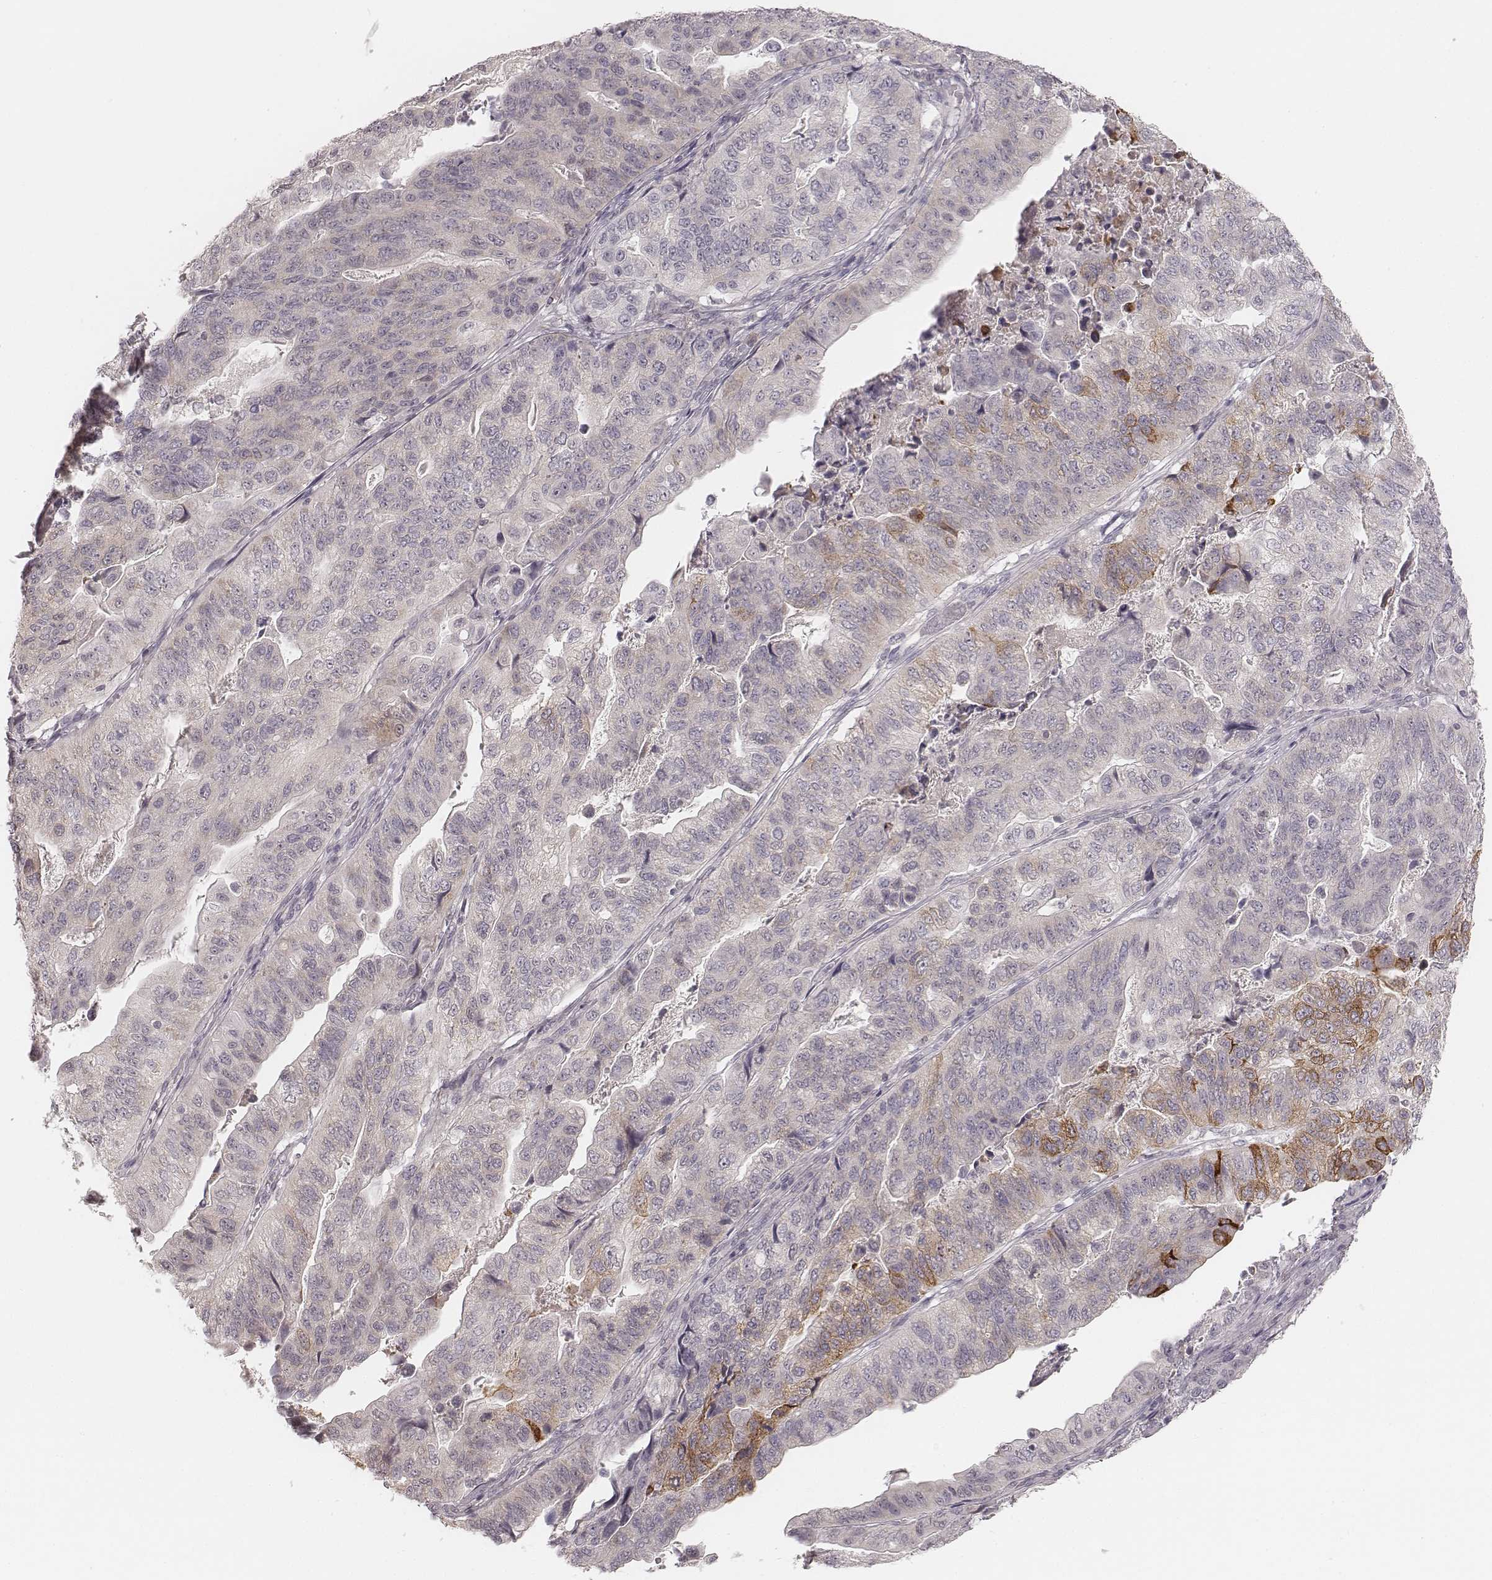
{"staining": {"intensity": "negative", "quantity": "none", "location": "none"}, "tissue": "stomach cancer", "cell_type": "Tumor cells", "image_type": "cancer", "snomed": [{"axis": "morphology", "description": "Adenocarcinoma, NOS"}, {"axis": "topography", "description": "Stomach, upper"}], "caption": "IHC photomicrograph of neoplastic tissue: human stomach cancer (adenocarcinoma) stained with DAB shows no significant protein expression in tumor cells.", "gene": "ACACB", "patient": {"sex": "female", "age": 67}}